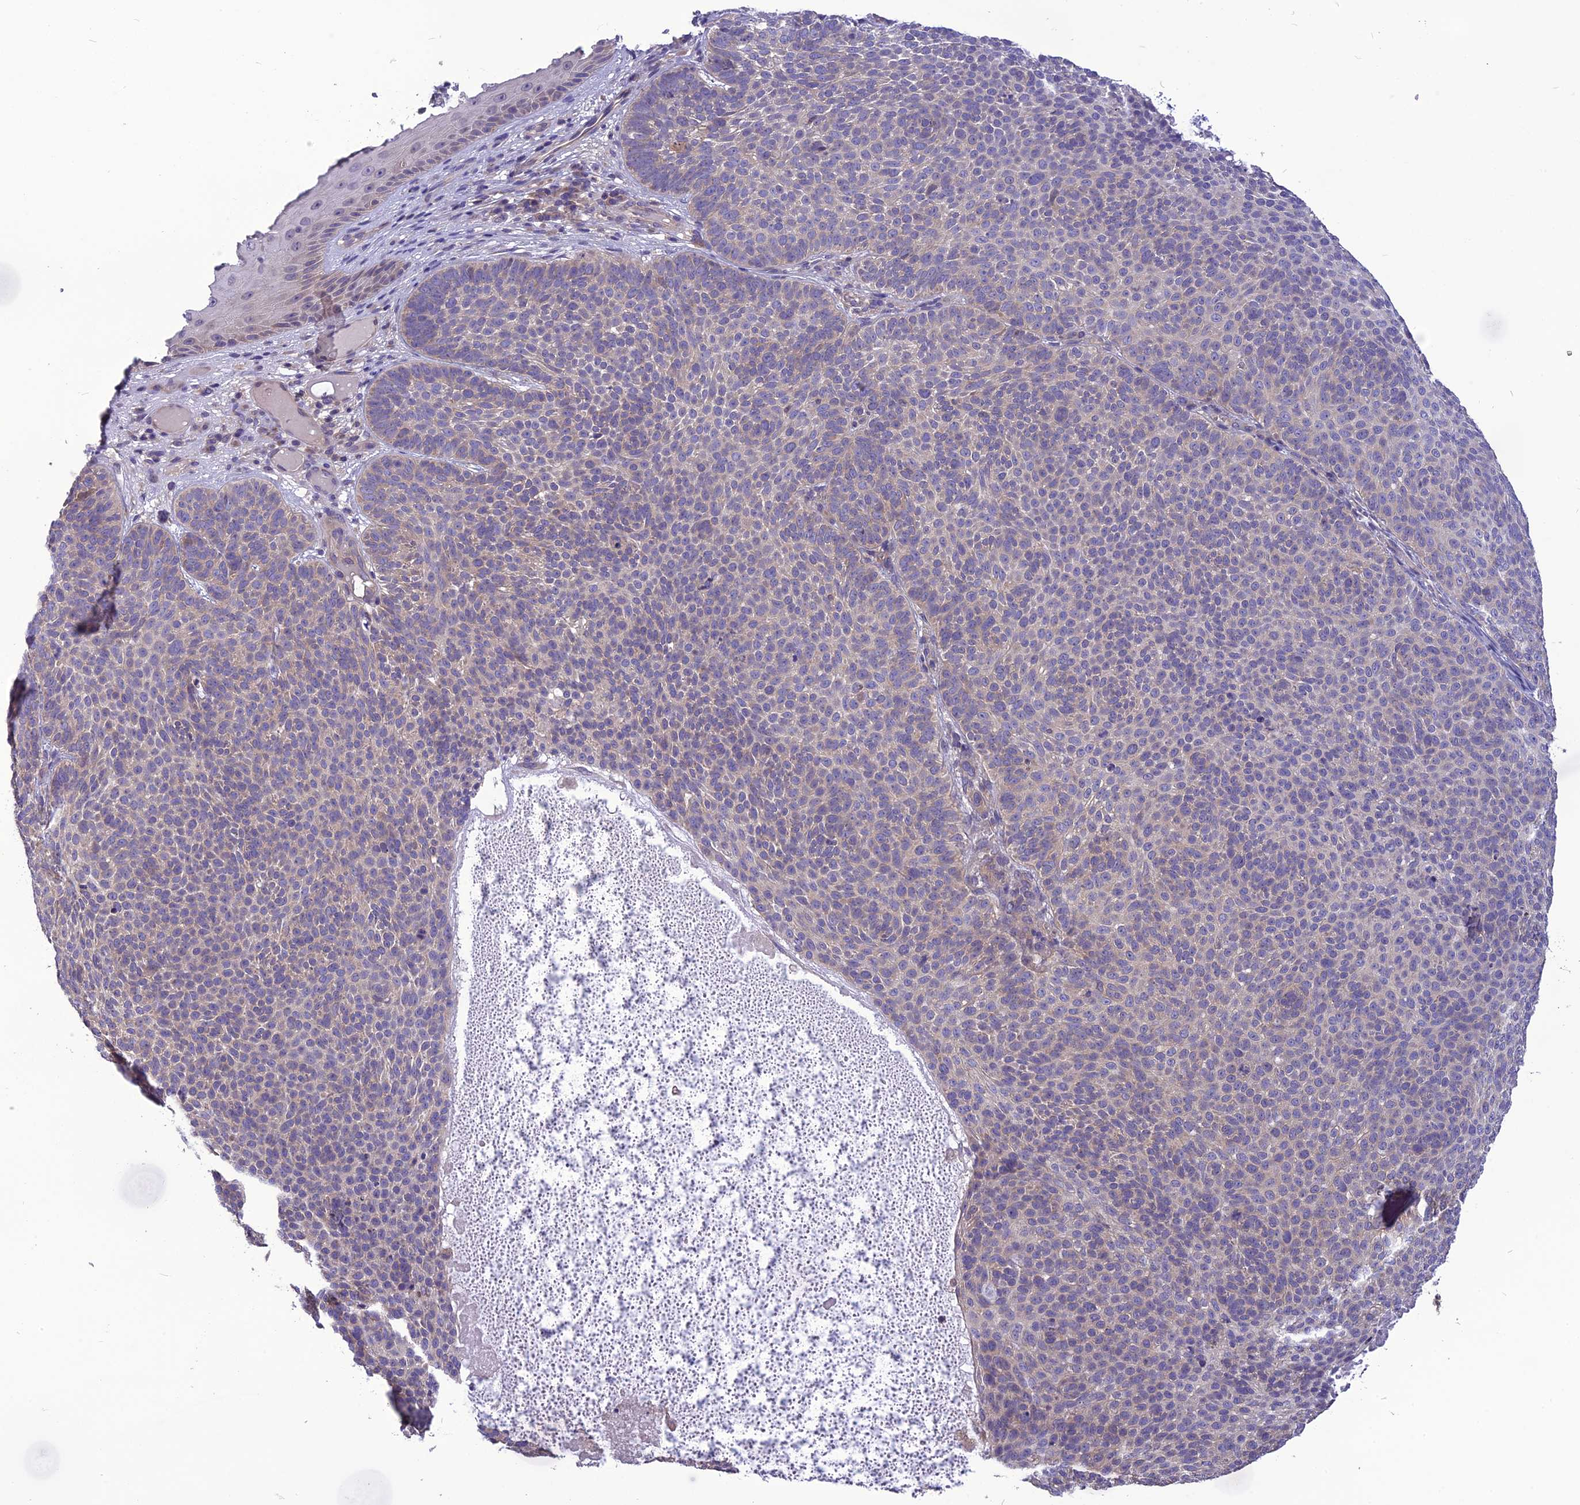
{"staining": {"intensity": "negative", "quantity": "none", "location": "none"}, "tissue": "skin cancer", "cell_type": "Tumor cells", "image_type": "cancer", "snomed": [{"axis": "morphology", "description": "Basal cell carcinoma"}, {"axis": "topography", "description": "Skin"}], "caption": "A photomicrograph of basal cell carcinoma (skin) stained for a protein displays no brown staining in tumor cells.", "gene": "PSMF1", "patient": {"sex": "male", "age": 85}}